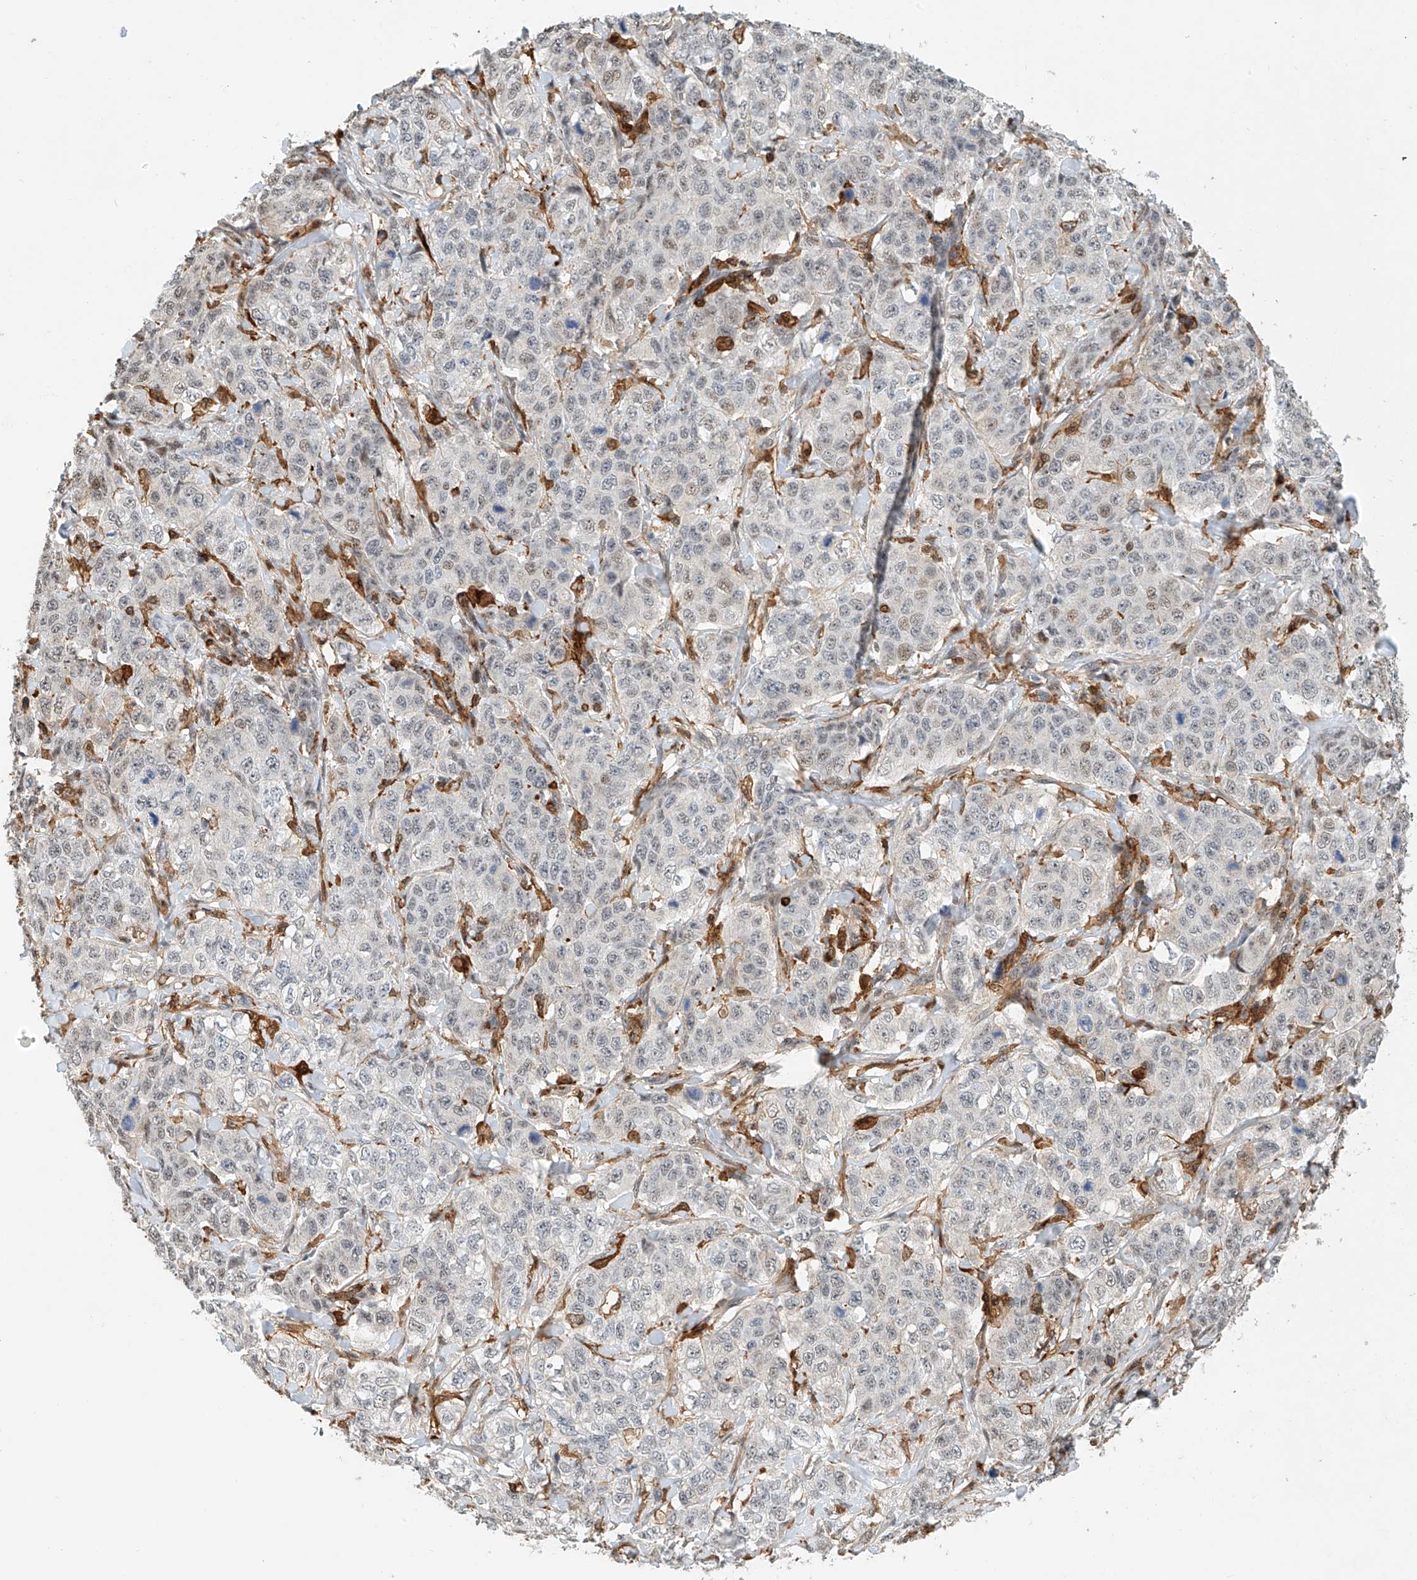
{"staining": {"intensity": "weak", "quantity": "<25%", "location": "nuclear"}, "tissue": "stomach cancer", "cell_type": "Tumor cells", "image_type": "cancer", "snomed": [{"axis": "morphology", "description": "Adenocarcinoma, NOS"}, {"axis": "topography", "description": "Stomach"}], "caption": "A high-resolution histopathology image shows IHC staining of stomach cancer (adenocarcinoma), which exhibits no significant expression in tumor cells.", "gene": "MICAL1", "patient": {"sex": "male", "age": 48}}